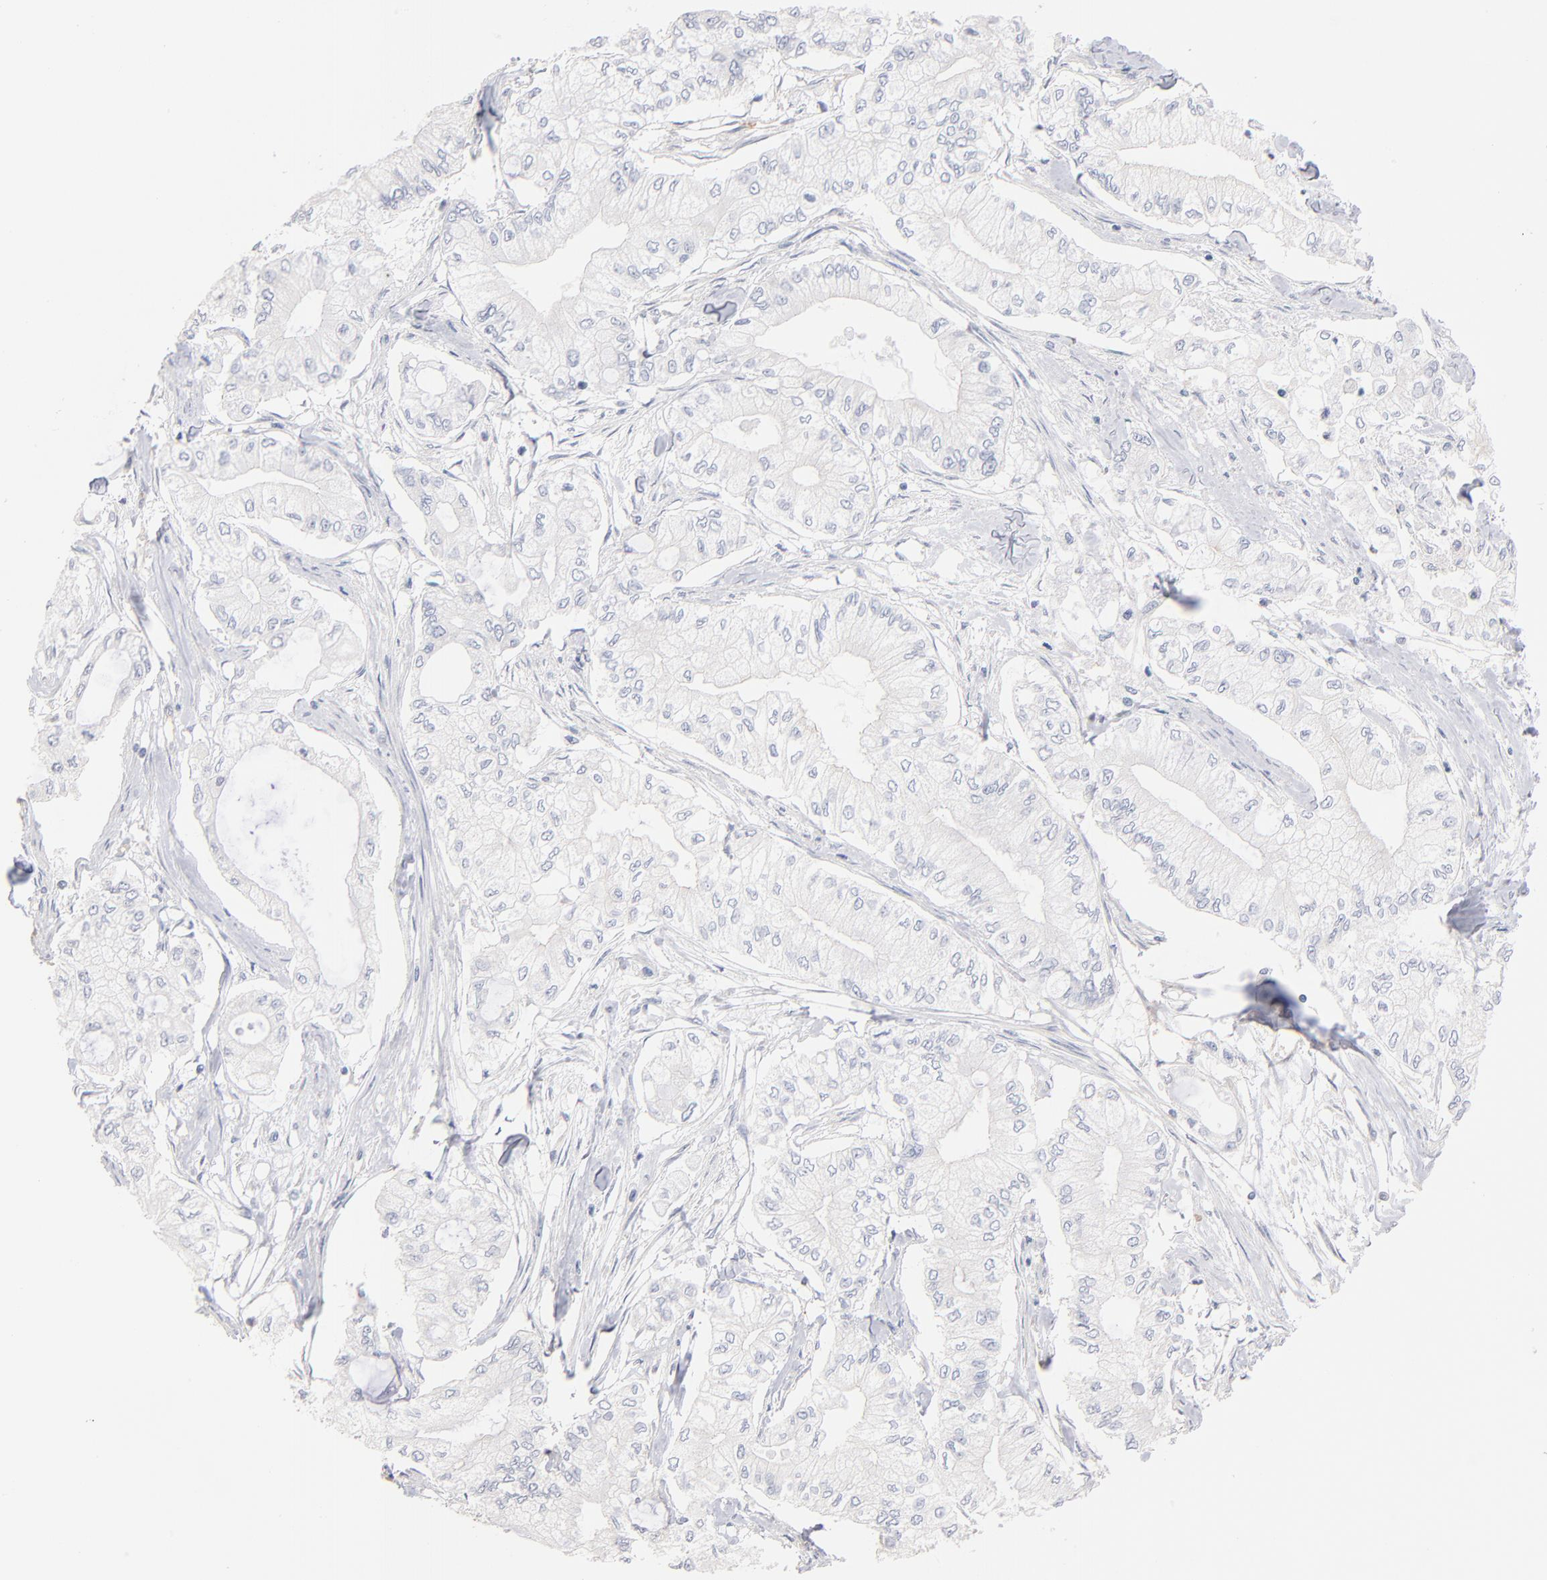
{"staining": {"intensity": "negative", "quantity": "none", "location": "none"}, "tissue": "pancreatic cancer", "cell_type": "Tumor cells", "image_type": "cancer", "snomed": [{"axis": "morphology", "description": "Adenocarcinoma, NOS"}, {"axis": "topography", "description": "Pancreas"}], "caption": "This is an immunohistochemistry (IHC) micrograph of human adenocarcinoma (pancreatic). There is no positivity in tumor cells.", "gene": "ITGA8", "patient": {"sex": "male", "age": 79}}